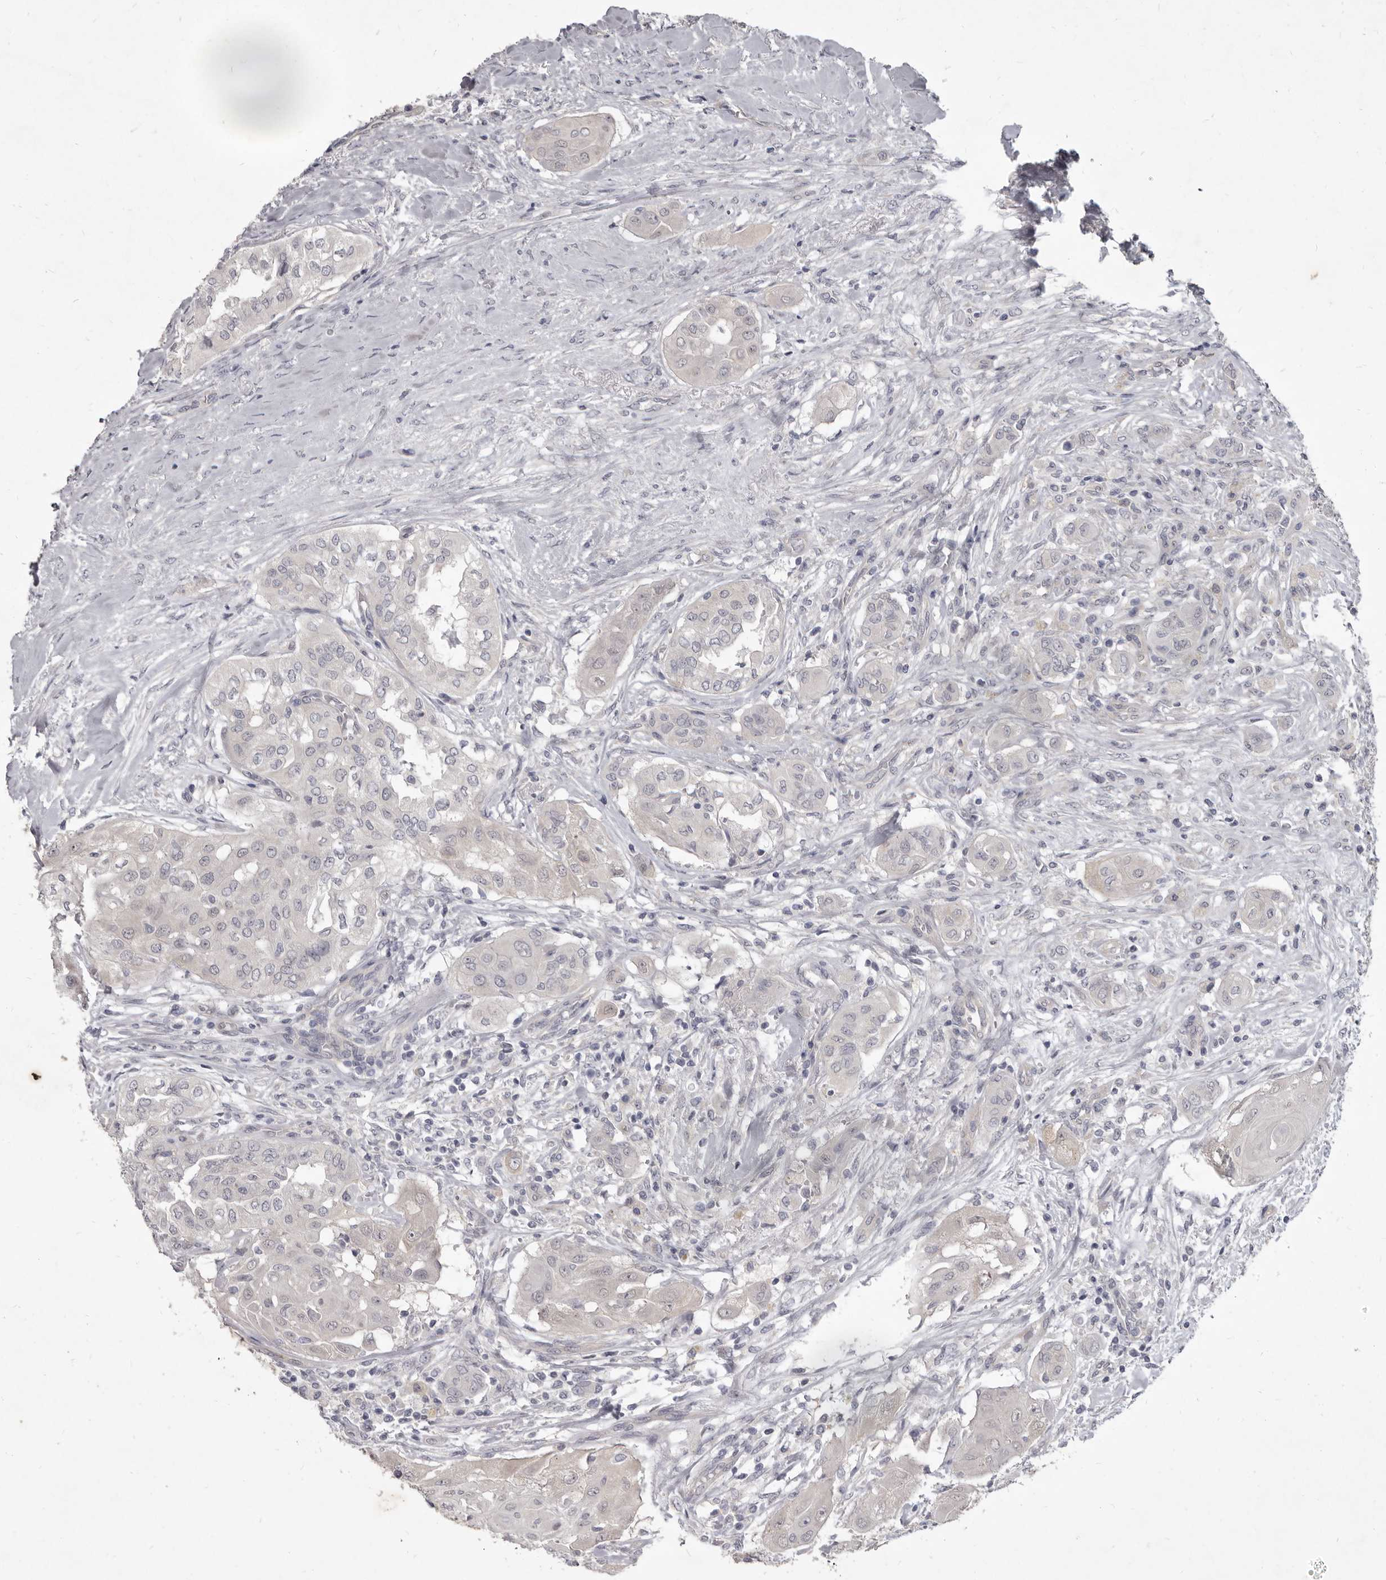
{"staining": {"intensity": "negative", "quantity": "none", "location": "none"}, "tissue": "thyroid cancer", "cell_type": "Tumor cells", "image_type": "cancer", "snomed": [{"axis": "morphology", "description": "Papillary adenocarcinoma, NOS"}, {"axis": "topography", "description": "Thyroid gland"}], "caption": "Immunohistochemical staining of human thyroid papillary adenocarcinoma demonstrates no significant expression in tumor cells. (DAB (3,3'-diaminobenzidine) immunohistochemistry (IHC) visualized using brightfield microscopy, high magnification).", "gene": "GSK3B", "patient": {"sex": "female", "age": 59}}